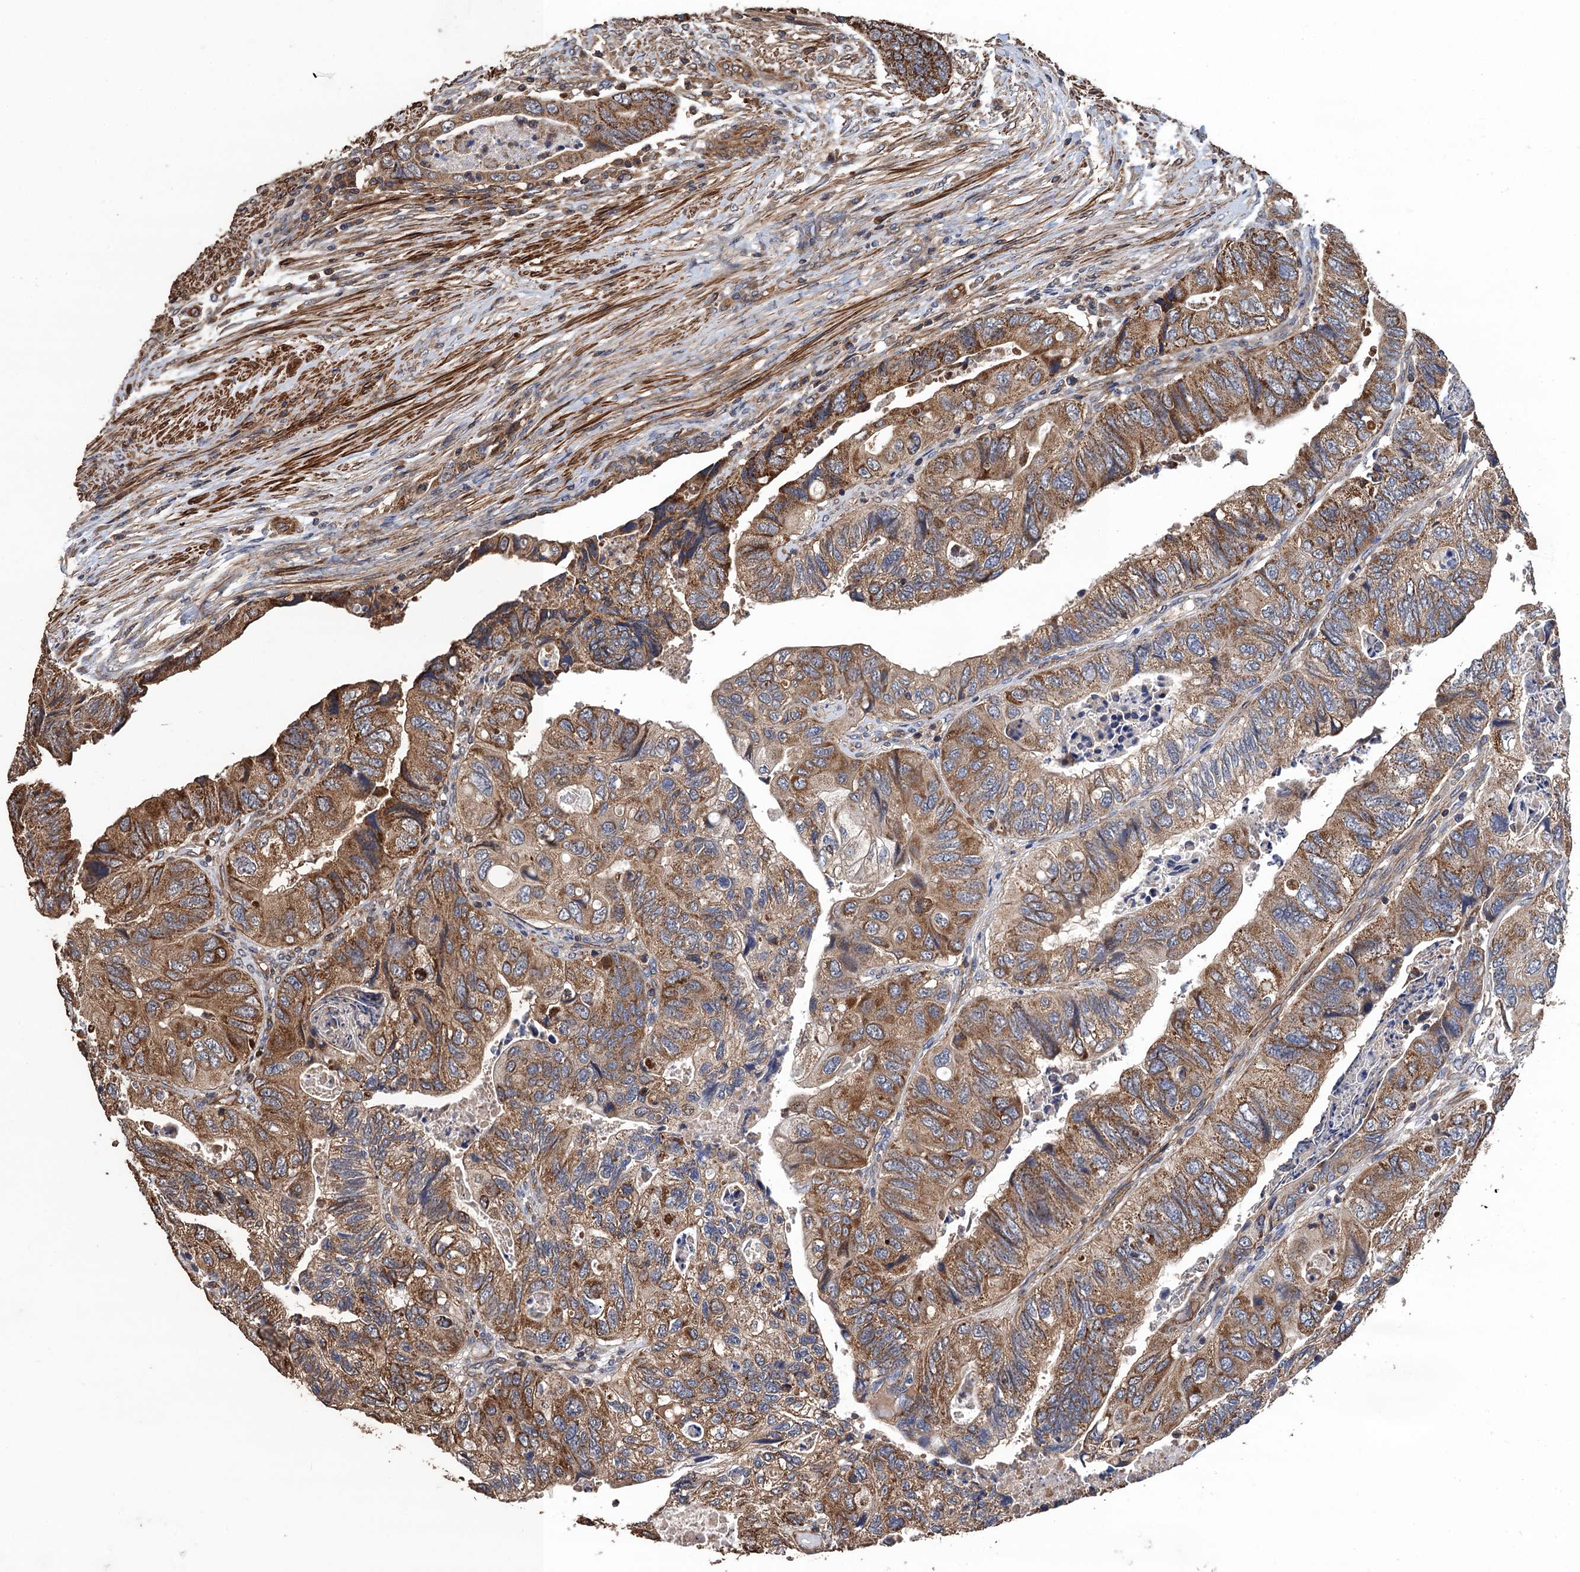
{"staining": {"intensity": "moderate", "quantity": ">75%", "location": "cytoplasmic/membranous"}, "tissue": "colorectal cancer", "cell_type": "Tumor cells", "image_type": "cancer", "snomed": [{"axis": "morphology", "description": "Adenocarcinoma, NOS"}, {"axis": "topography", "description": "Rectum"}], "caption": "Immunohistochemical staining of human colorectal cancer shows moderate cytoplasmic/membranous protein expression in about >75% of tumor cells. The staining was performed using DAB (3,3'-diaminobenzidine) to visualize the protein expression in brown, while the nuclei were stained in blue with hematoxylin (Magnification: 20x).", "gene": "PPP4R1", "patient": {"sex": "male", "age": 63}}